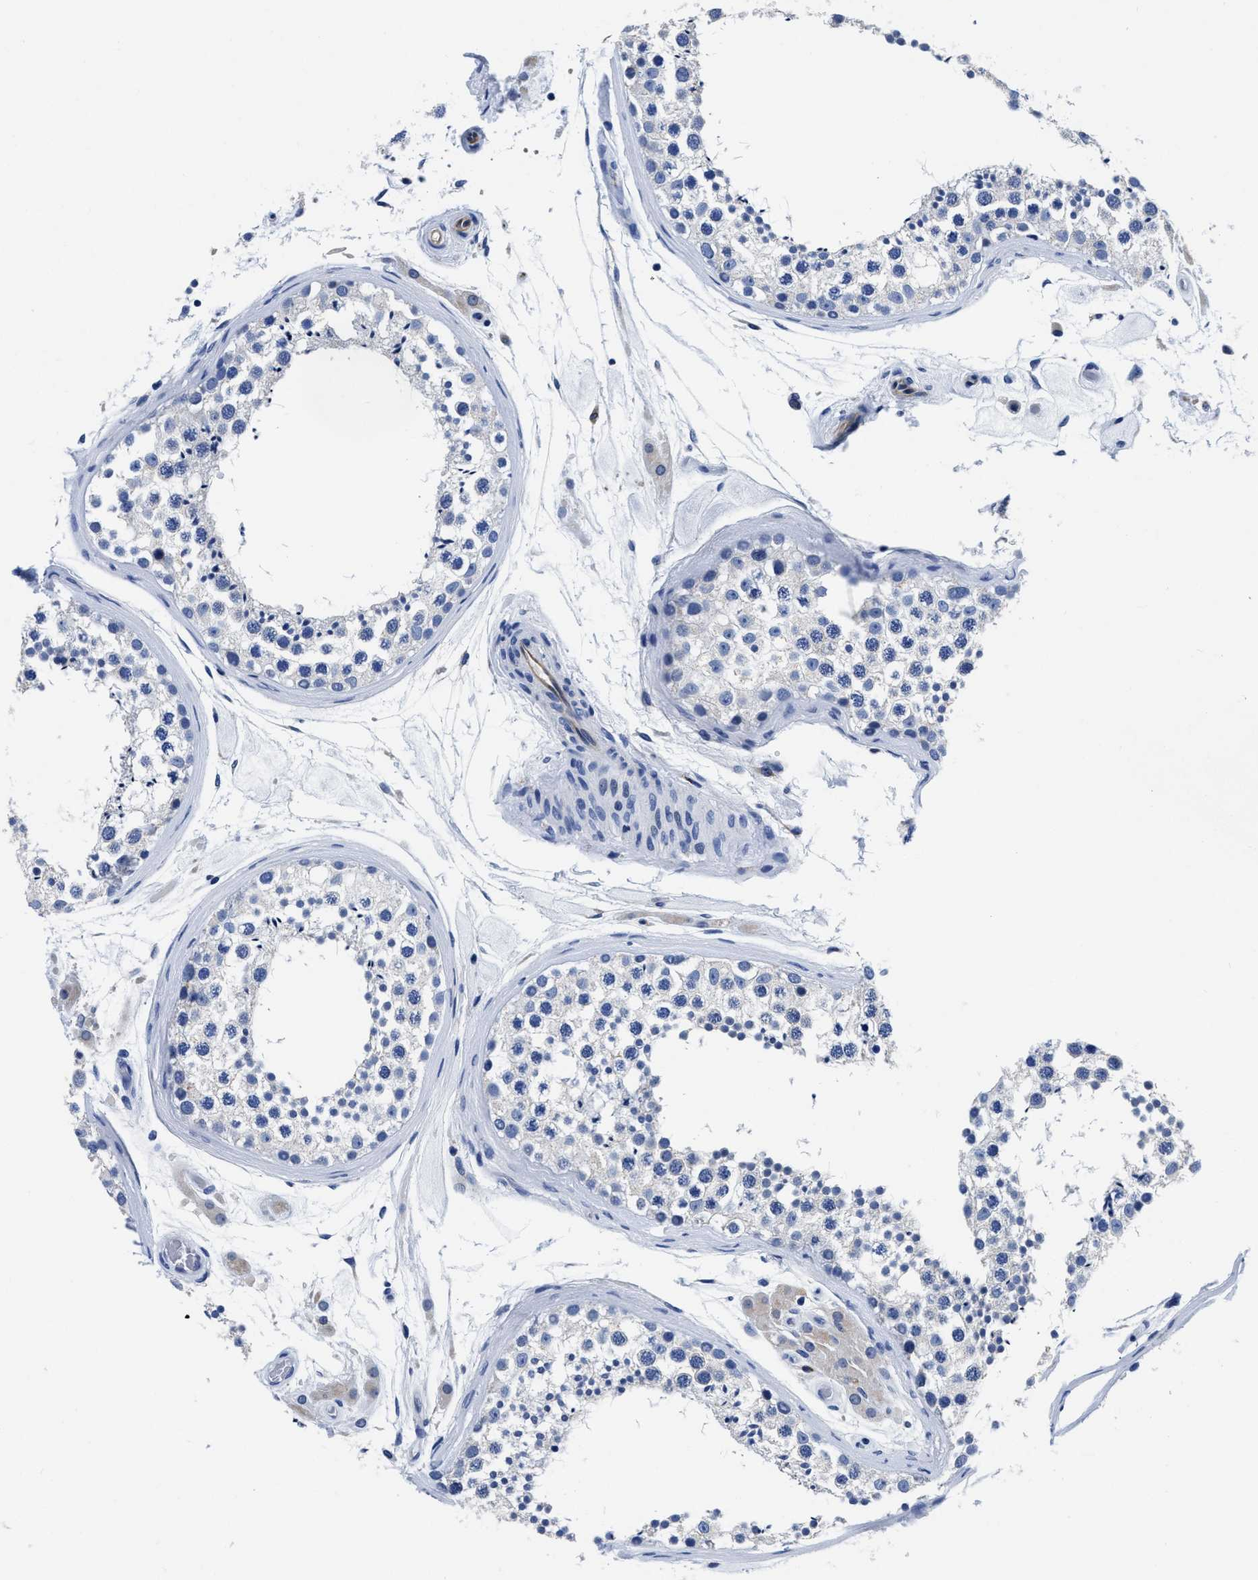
{"staining": {"intensity": "negative", "quantity": "none", "location": "none"}, "tissue": "testis", "cell_type": "Cells in seminiferous ducts", "image_type": "normal", "snomed": [{"axis": "morphology", "description": "Normal tissue, NOS"}, {"axis": "topography", "description": "Testis"}], "caption": "High power microscopy micrograph of an immunohistochemistry micrograph of unremarkable testis, revealing no significant positivity in cells in seminiferous ducts.", "gene": "SLC35F1", "patient": {"sex": "male", "age": 46}}